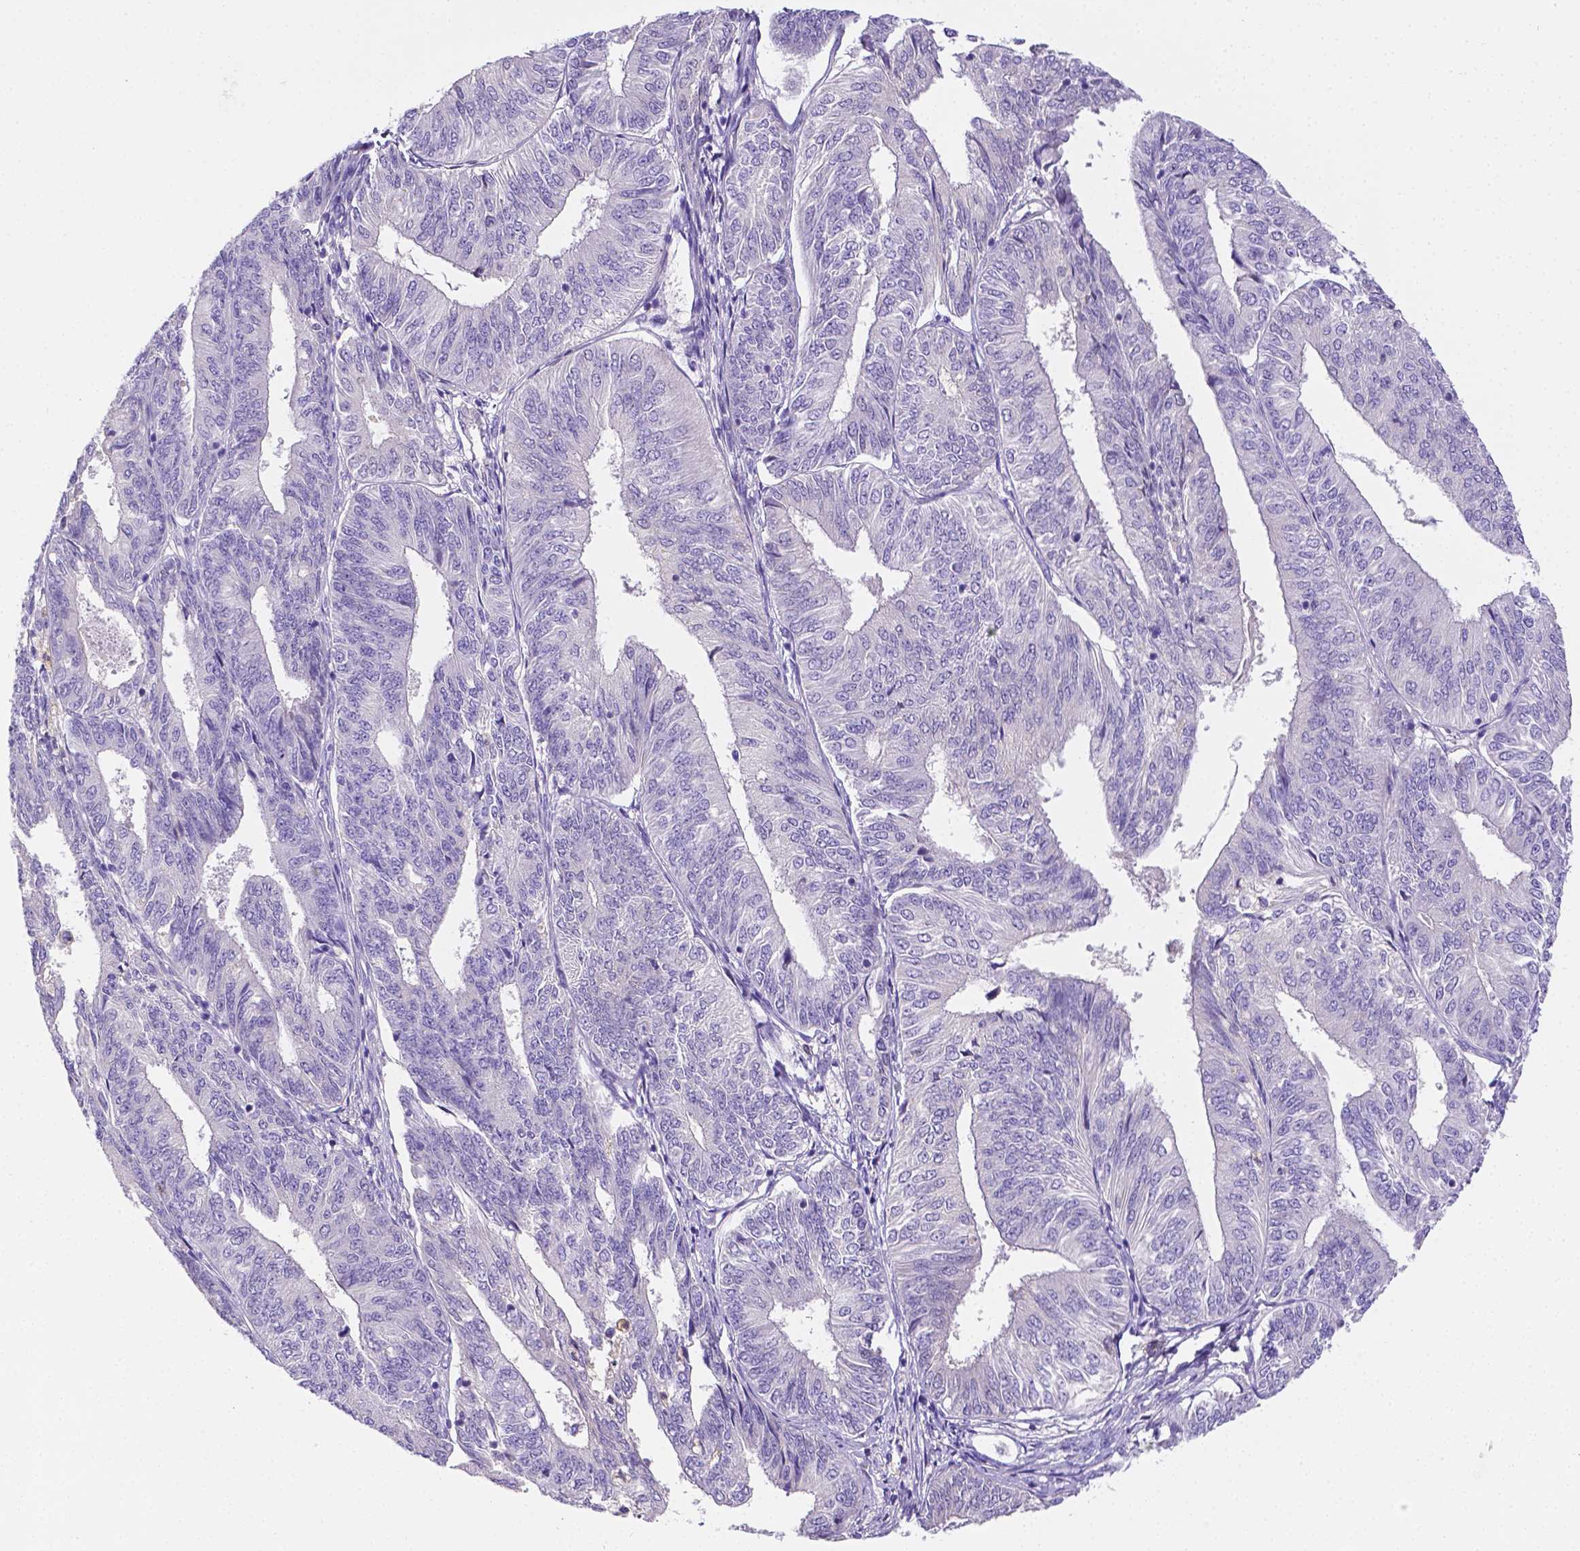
{"staining": {"intensity": "negative", "quantity": "none", "location": "none"}, "tissue": "endometrial cancer", "cell_type": "Tumor cells", "image_type": "cancer", "snomed": [{"axis": "morphology", "description": "Adenocarcinoma, NOS"}, {"axis": "topography", "description": "Endometrium"}], "caption": "A photomicrograph of endometrial cancer (adenocarcinoma) stained for a protein shows no brown staining in tumor cells. (DAB (3,3'-diaminobenzidine) immunohistochemistry, high magnification).", "gene": "NXPH2", "patient": {"sex": "female", "age": 58}}